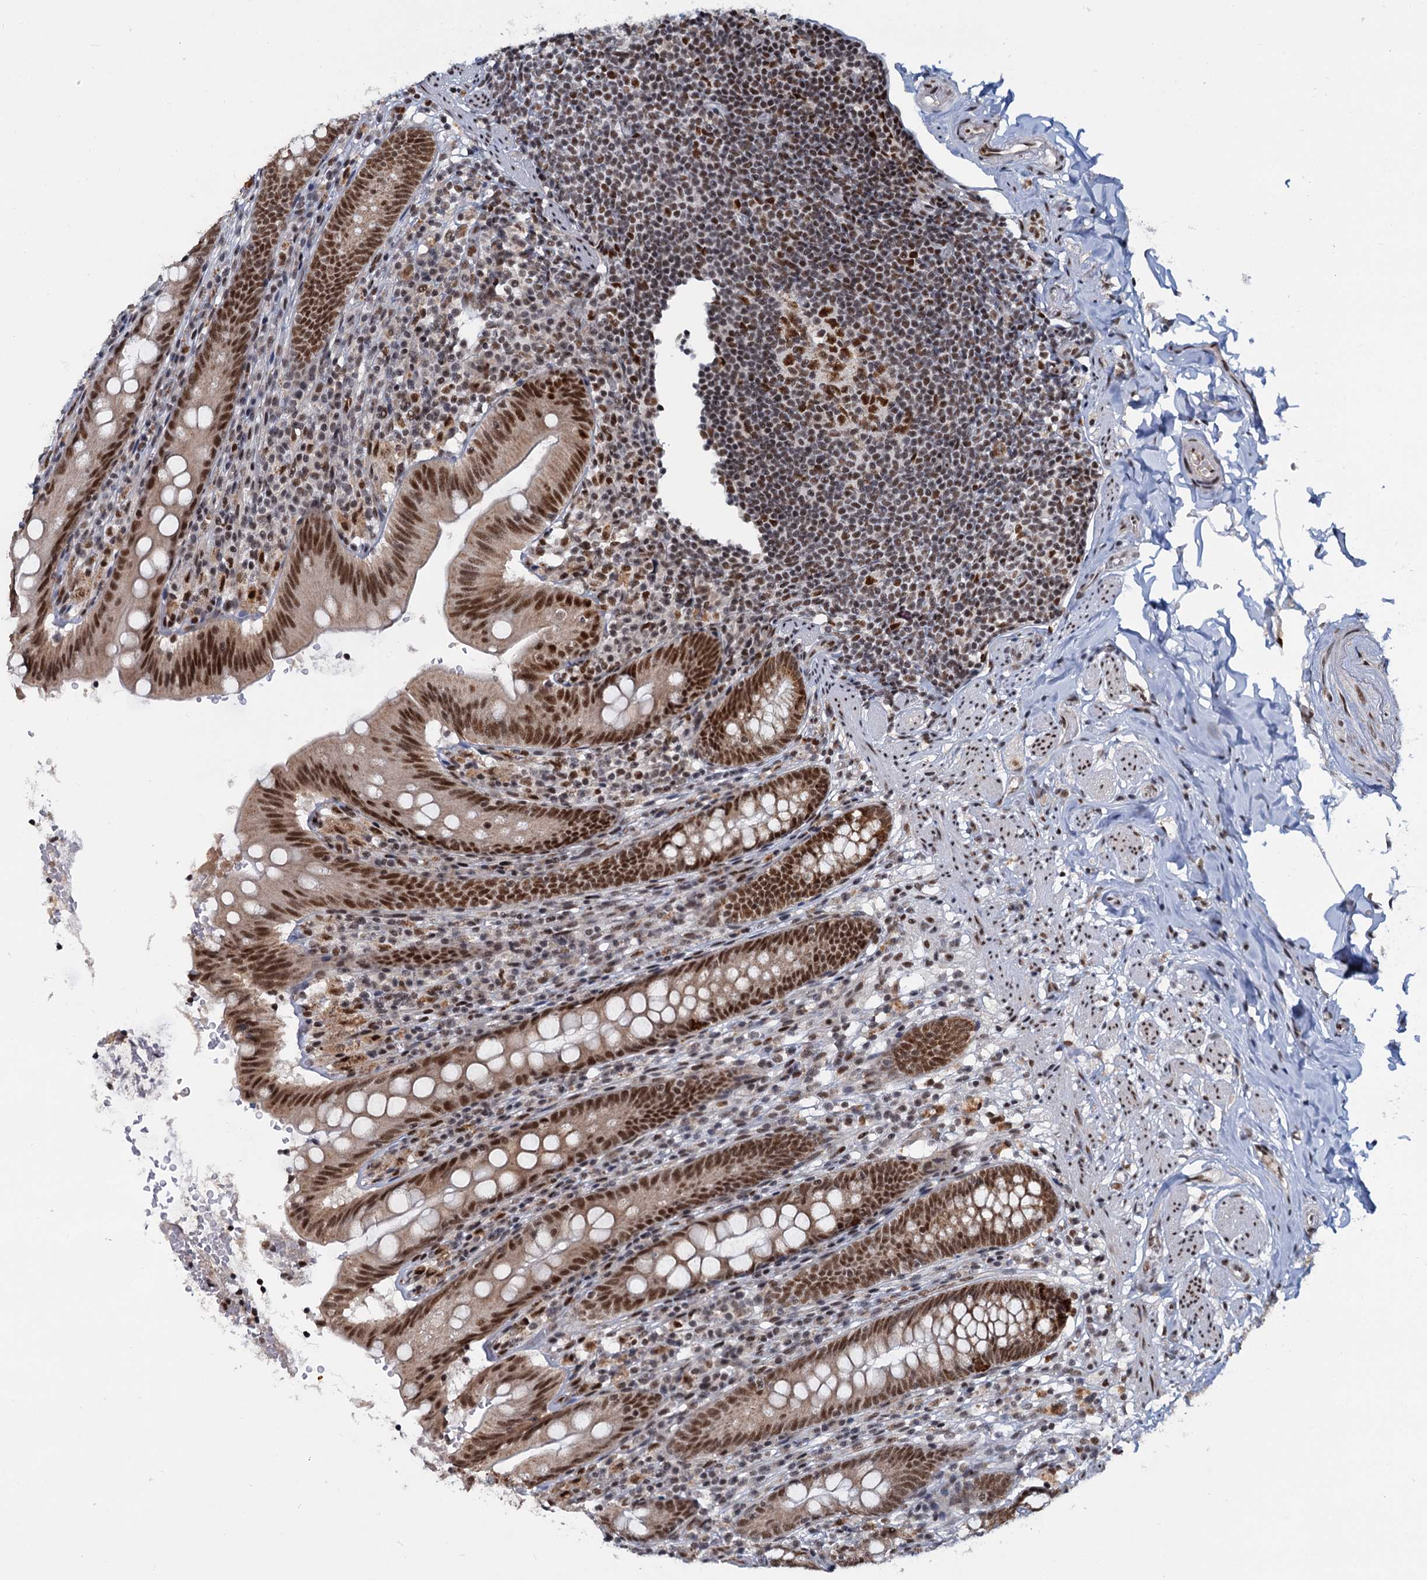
{"staining": {"intensity": "moderate", "quantity": ">75%", "location": "nuclear"}, "tissue": "appendix", "cell_type": "Glandular cells", "image_type": "normal", "snomed": [{"axis": "morphology", "description": "Normal tissue, NOS"}, {"axis": "topography", "description": "Appendix"}], "caption": "Protein staining of unremarkable appendix shows moderate nuclear positivity in about >75% of glandular cells. (DAB (3,3'-diaminobenzidine) IHC, brown staining for protein, blue staining for nuclei).", "gene": "WBP4", "patient": {"sex": "male", "age": 55}}